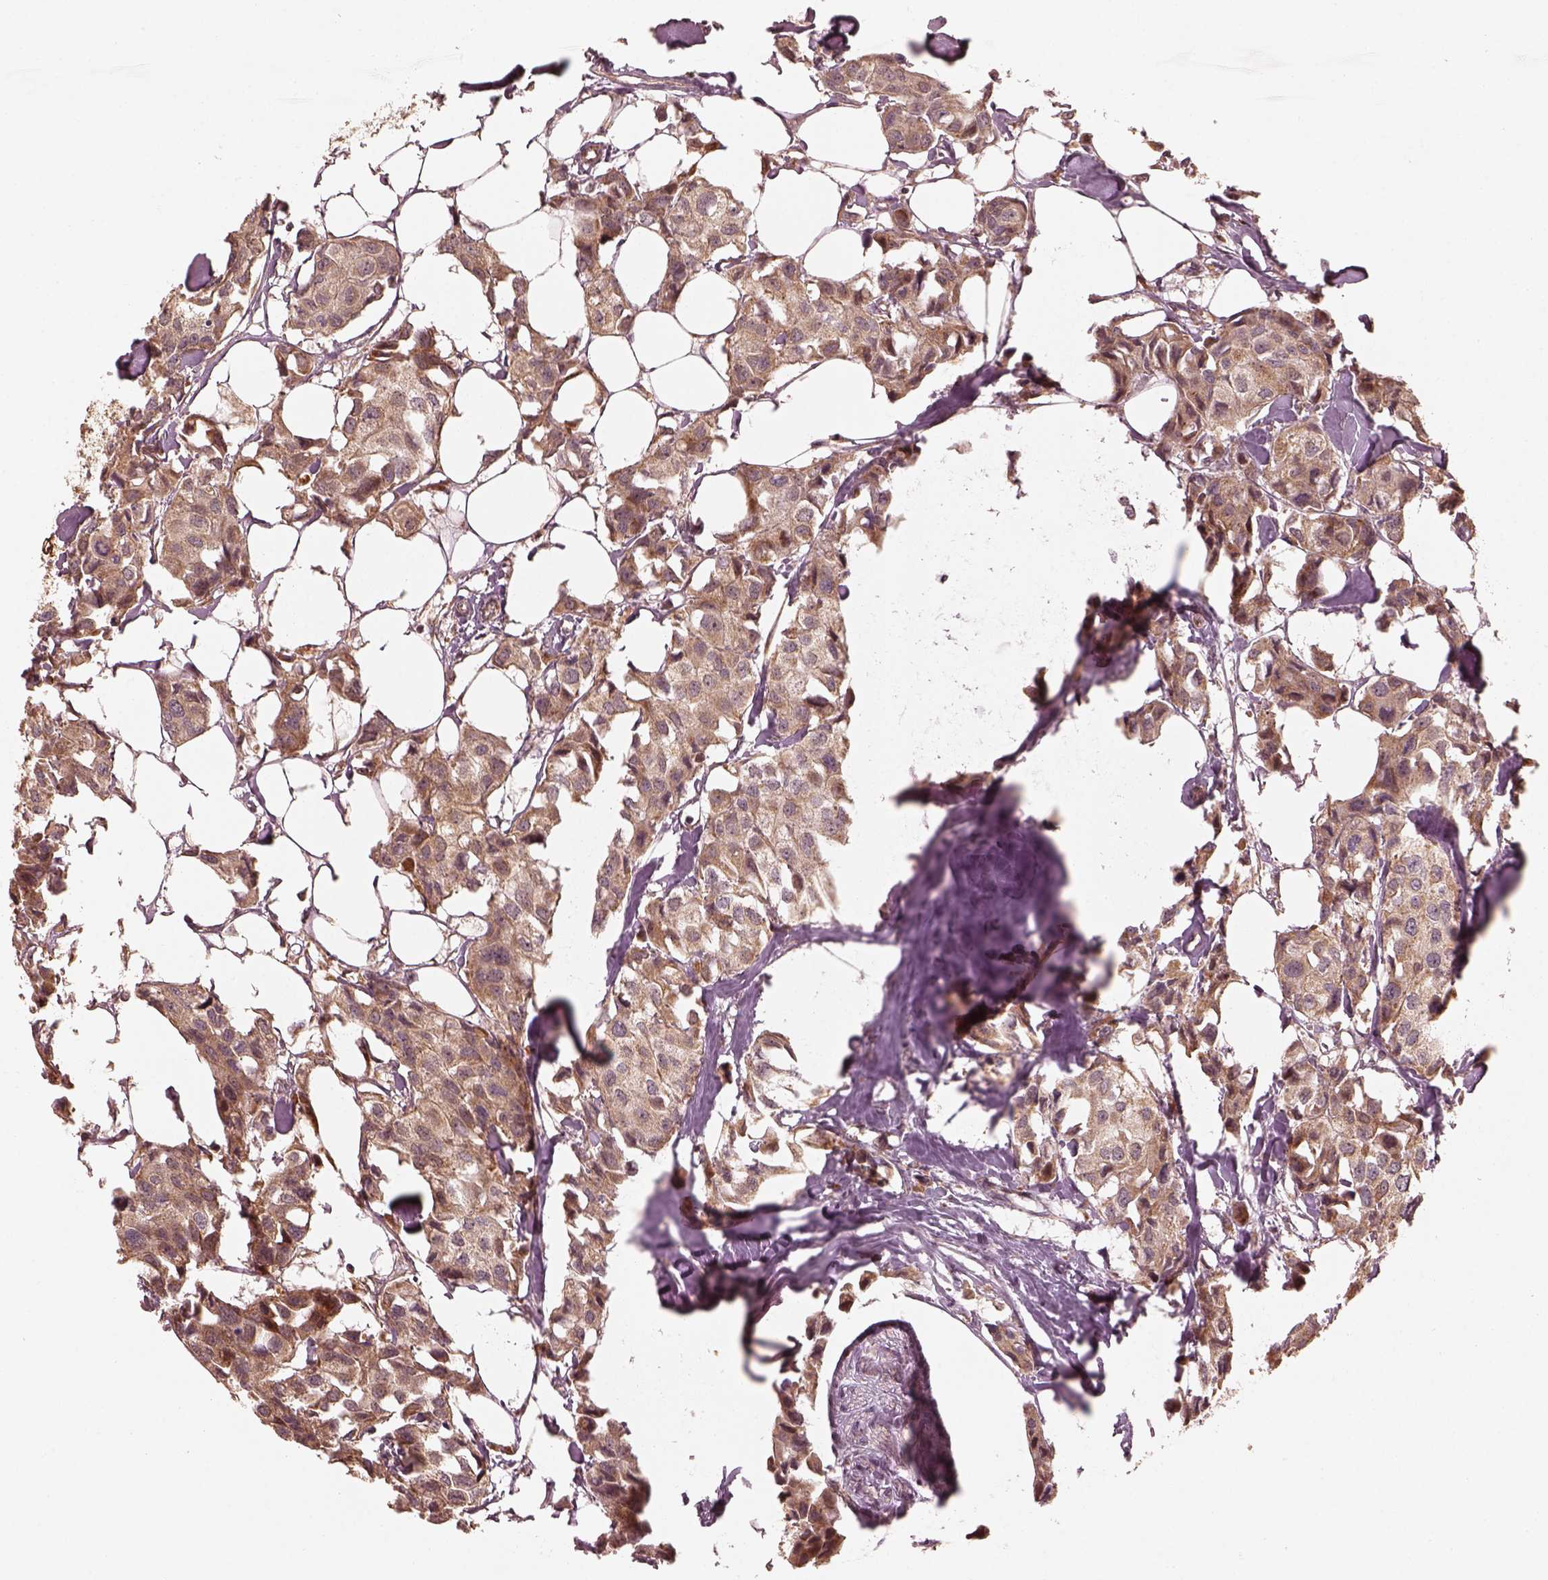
{"staining": {"intensity": "weak", "quantity": ">75%", "location": "cytoplasmic/membranous"}, "tissue": "breast cancer", "cell_type": "Tumor cells", "image_type": "cancer", "snomed": [{"axis": "morphology", "description": "Duct carcinoma"}, {"axis": "topography", "description": "Breast"}], "caption": "Immunohistochemical staining of human breast intraductal carcinoma demonstrates low levels of weak cytoplasmic/membranous protein expression in approximately >75% of tumor cells. Immunohistochemistry stains the protein in brown and the nuclei are stained blue.", "gene": "SLC25A46", "patient": {"sex": "female", "age": 80}}